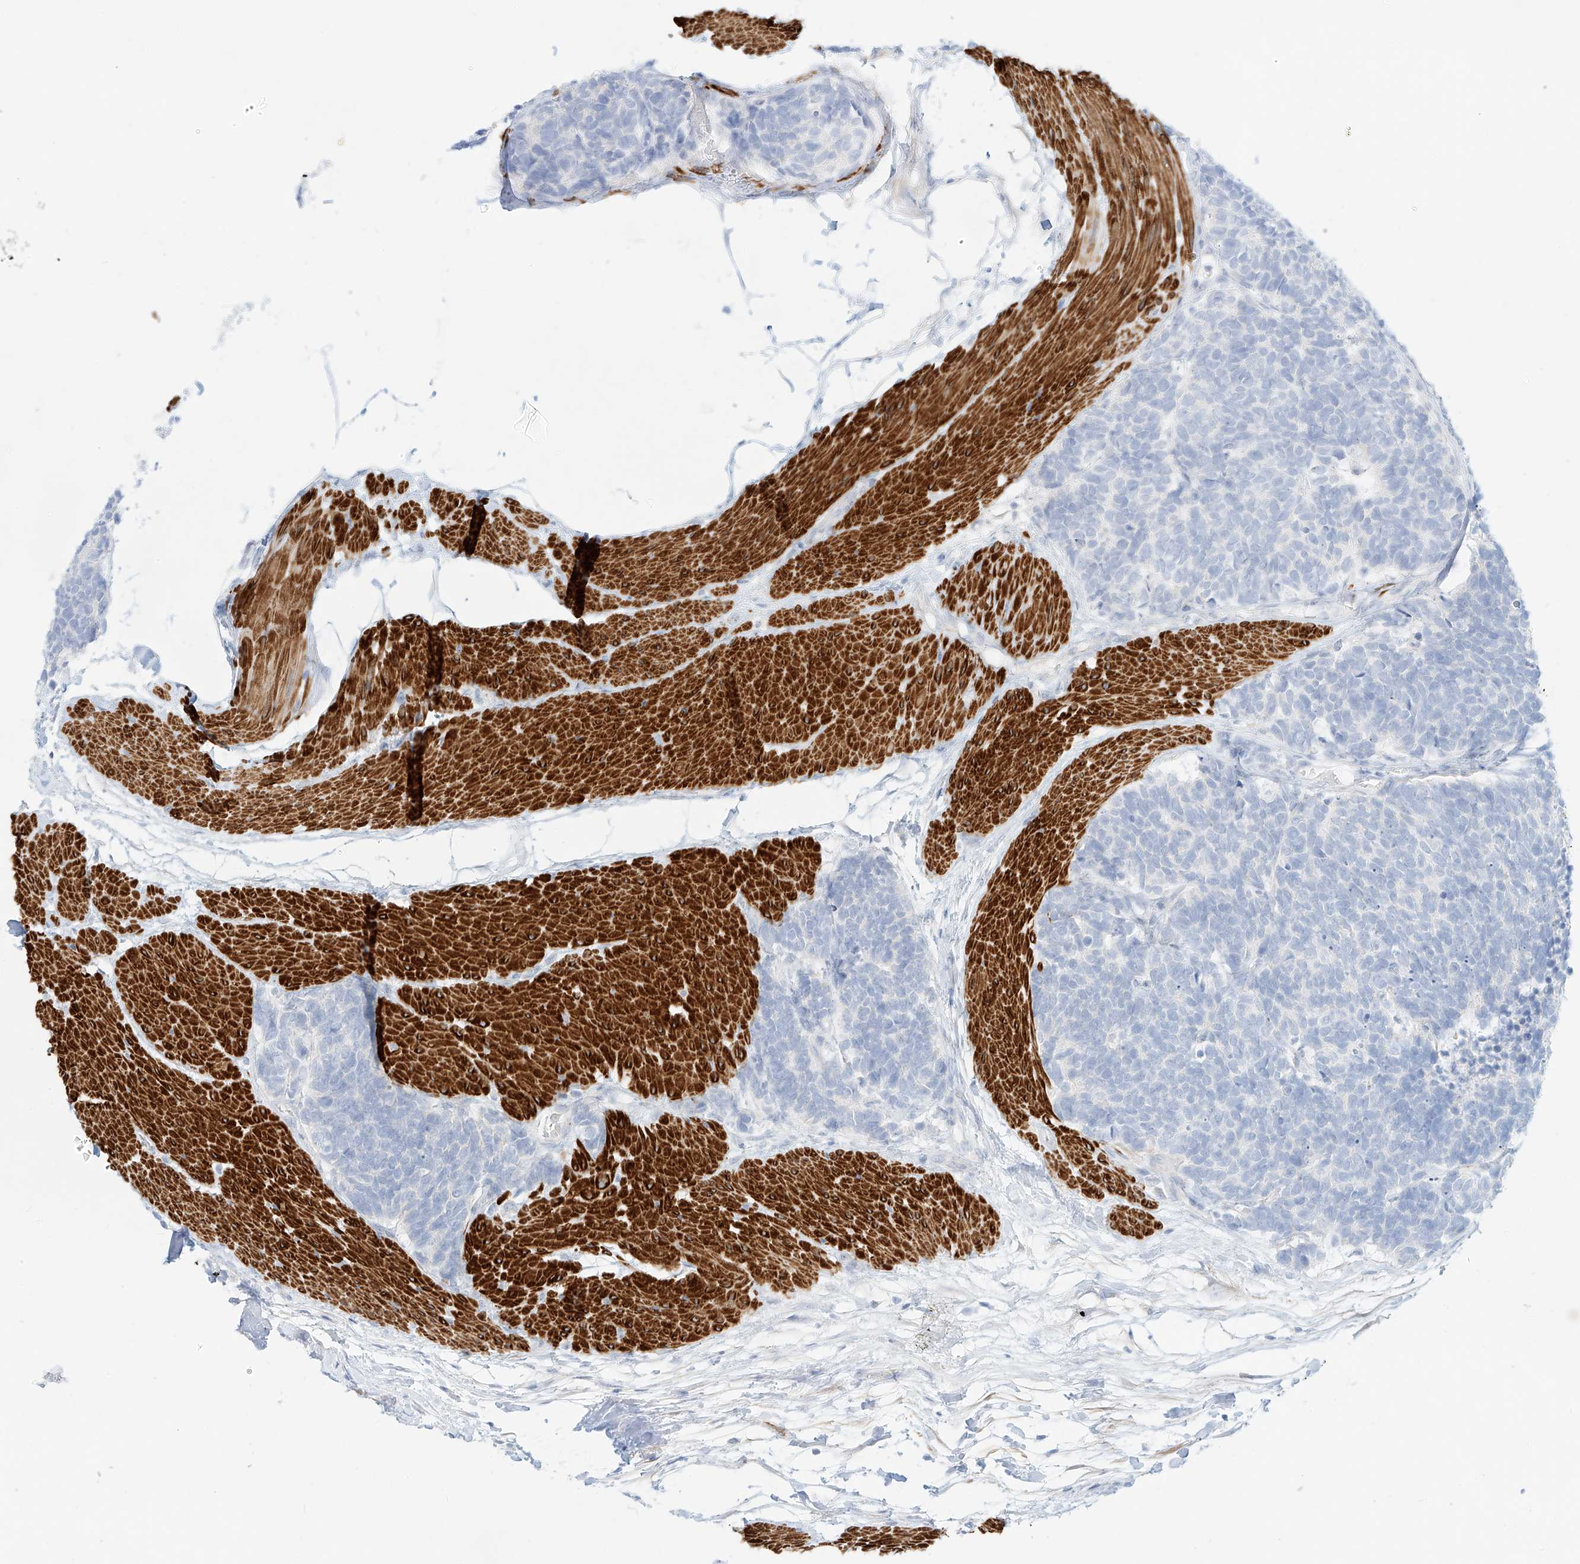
{"staining": {"intensity": "negative", "quantity": "none", "location": "none"}, "tissue": "carcinoid", "cell_type": "Tumor cells", "image_type": "cancer", "snomed": [{"axis": "morphology", "description": "Carcinoma, NOS"}, {"axis": "morphology", "description": "Carcinoid, malignant, NOS"}, {"axis": "topography", "description": "Urinary bladder"}], "caption": "Micrograph shows no significant protein positivity in tumor cells of malignant carcinoid.", "gene": "ST3GAL5", "patient": {"sex": "male", "age": 57}}